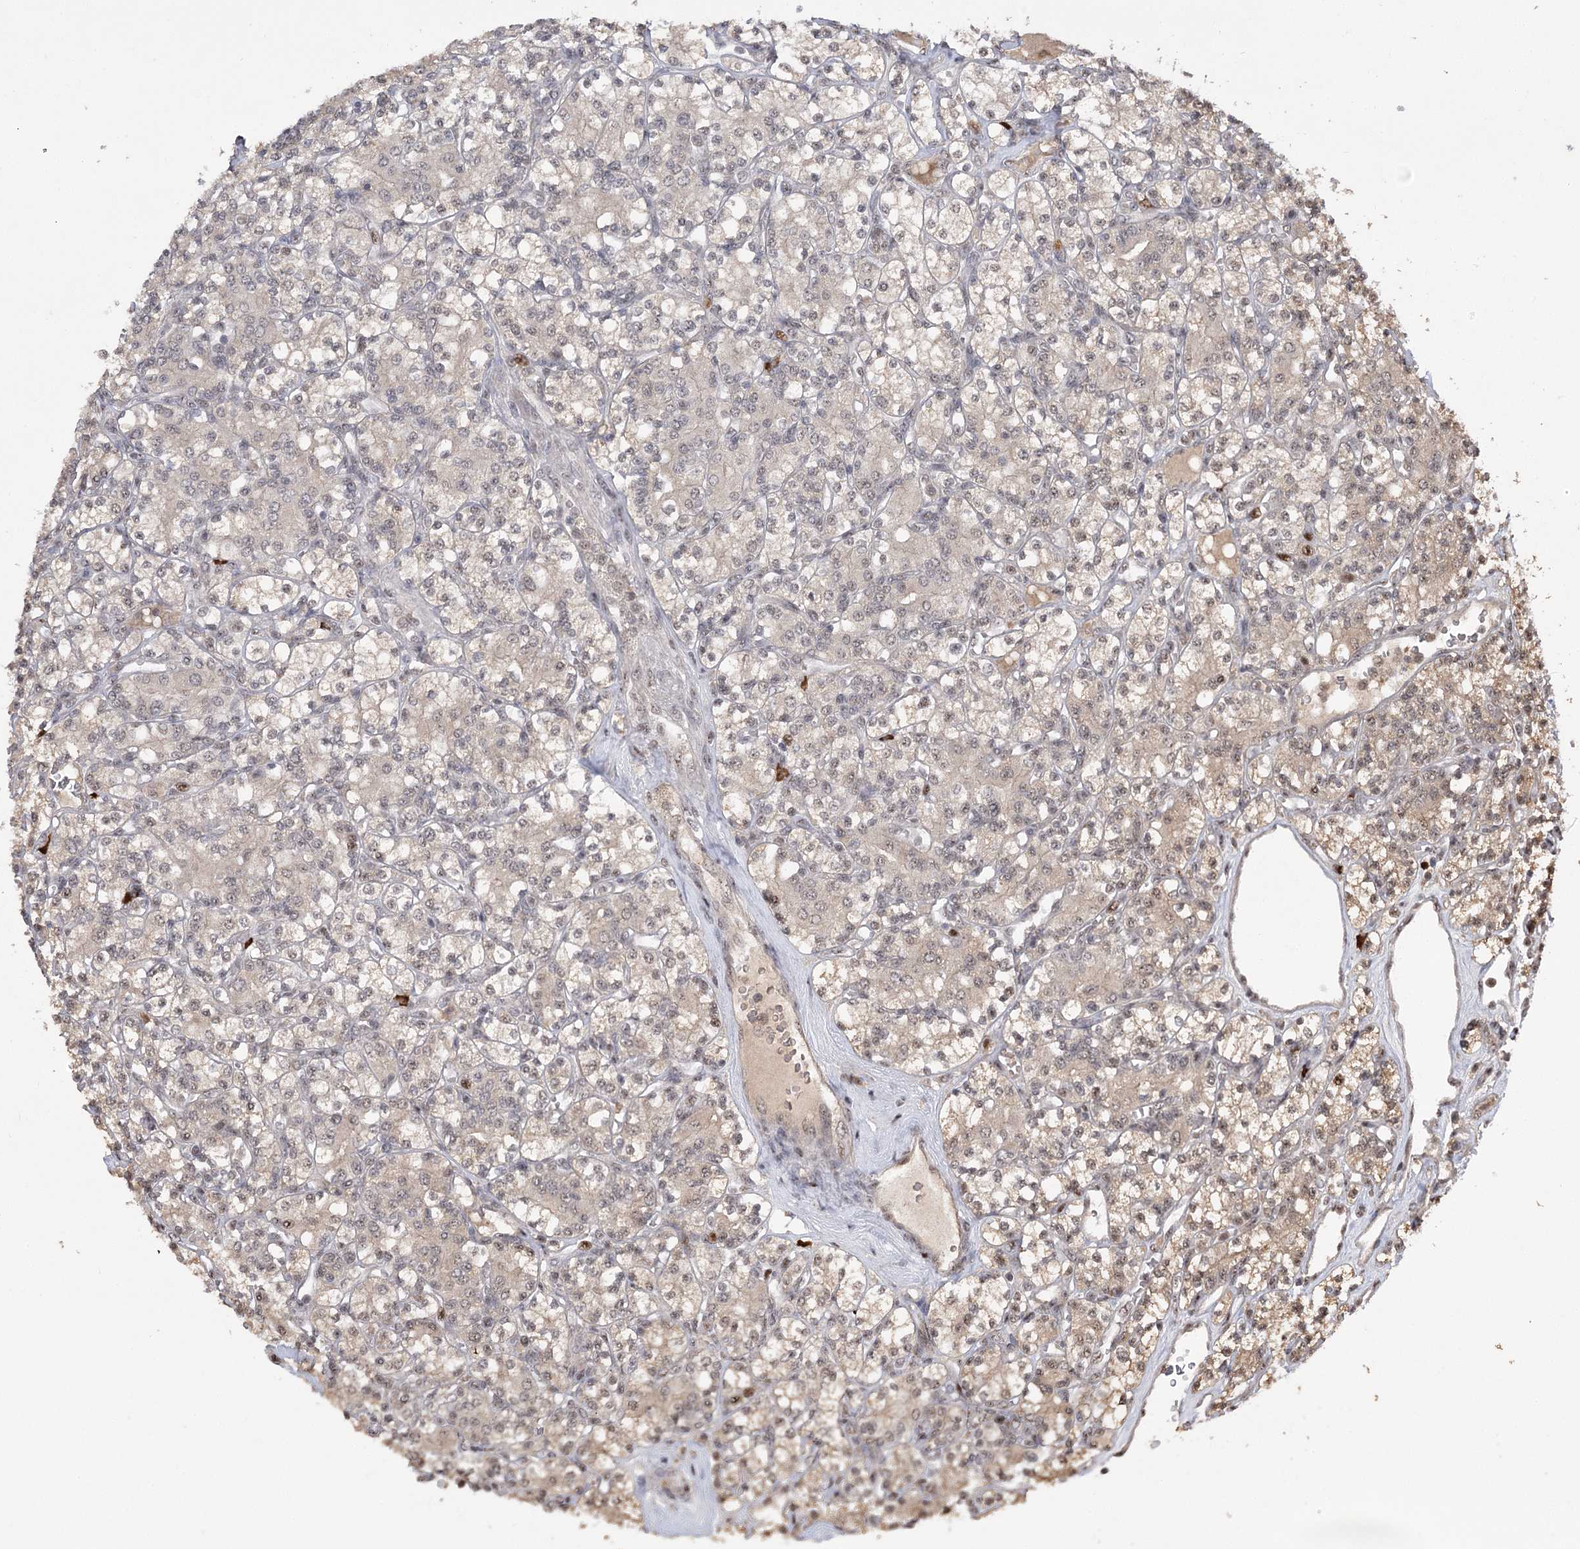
{"staining": {"intensity": "weak", "quantity": ">75%", "location": "cytoplasmic/membranous,nuclear"}, "tissue": "renal cancer", "cell_type": "Tumor cells", "image_type": "cancer", "snomed": [{"axis": "morphology", "description": "Adenocarcinoma, NOS"}, {"axis": "topography", "description": "Kidney"}], "caption": "Renal adenocarcinoma tissue displays weak cytoplasmic/membranous and nuclear positivity in approximately >75% of tumor cells, visualized by immunohistochemistry.", "gene": "PYROXD1", "patient": {"sex": "male", "age": 77}}